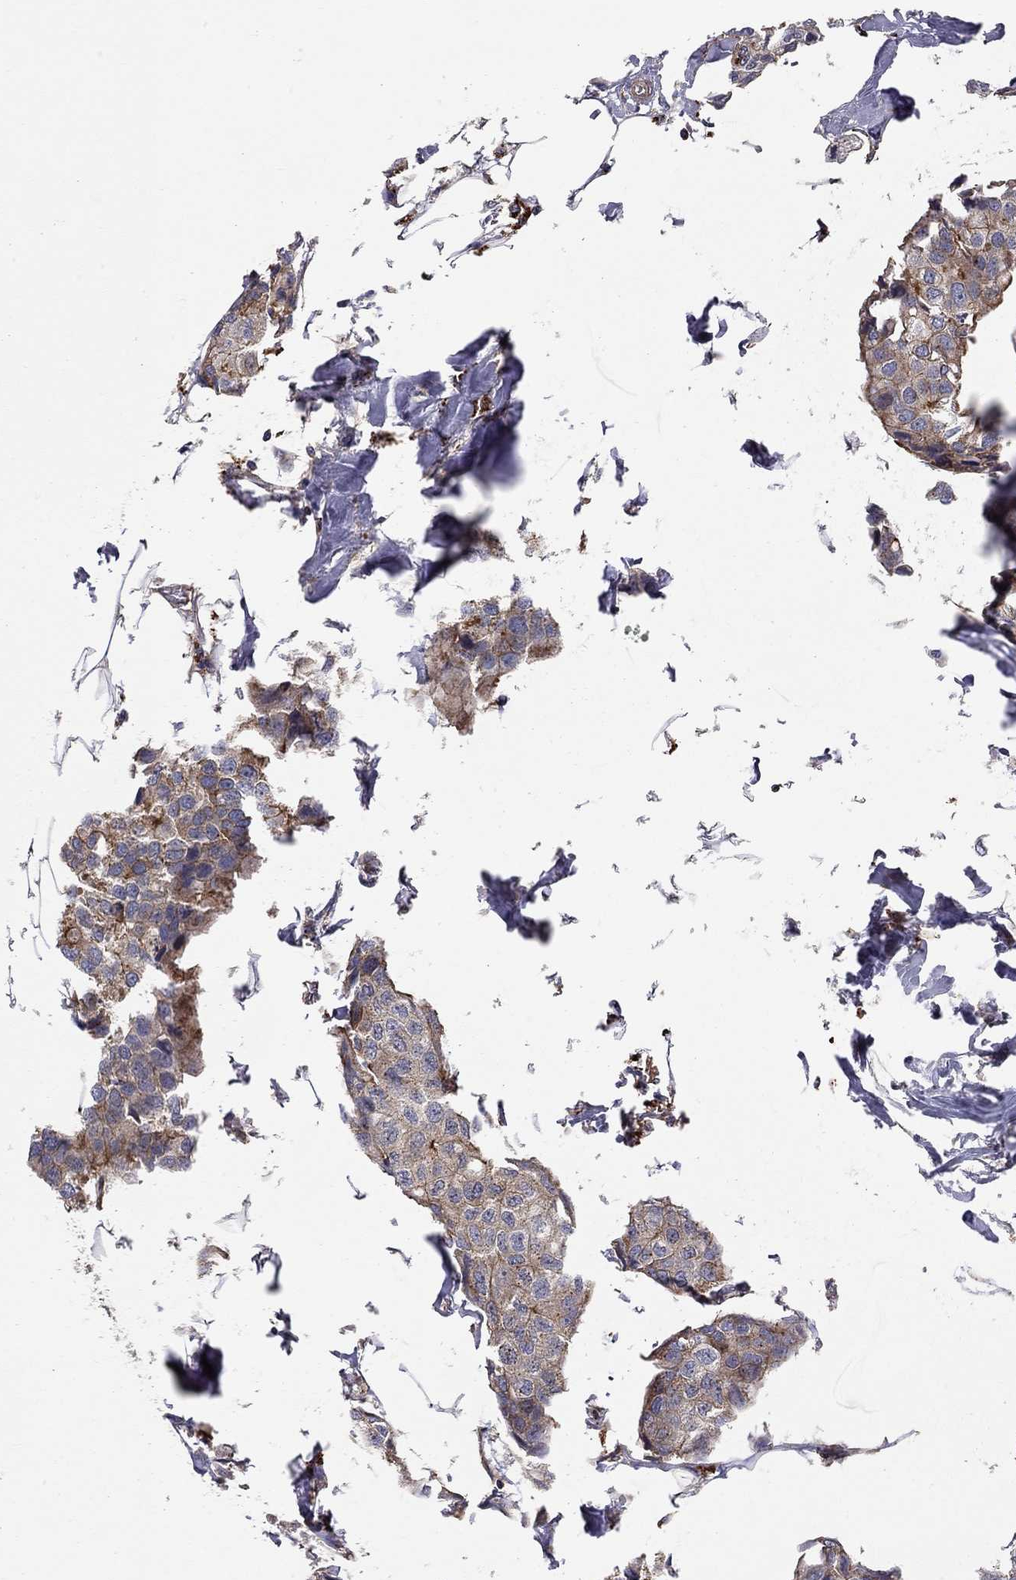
{"staining": {"intensity": "moderate", "quantity": "25%-75%", "location": "cytoplasmic/membranous"}, "tissue": "breast cancer", "cell_type": "Tumor cells", "image_type": "cancer", "snomed": [{"axis": "morphology", "description": "Duct carcinoma"}, {"axis": "topography", "description": "Breast"}], "caption": "DAB (3,3'-diaminobenzidine) immunohistochemical staining of human breast invasive ductal carcinoma shows moderate cytoplasmic/membranous protein expression in about 25%-75% of tumor cells.", "gene": "RASEF", "patient": {"sex": "female", "age": 80}}